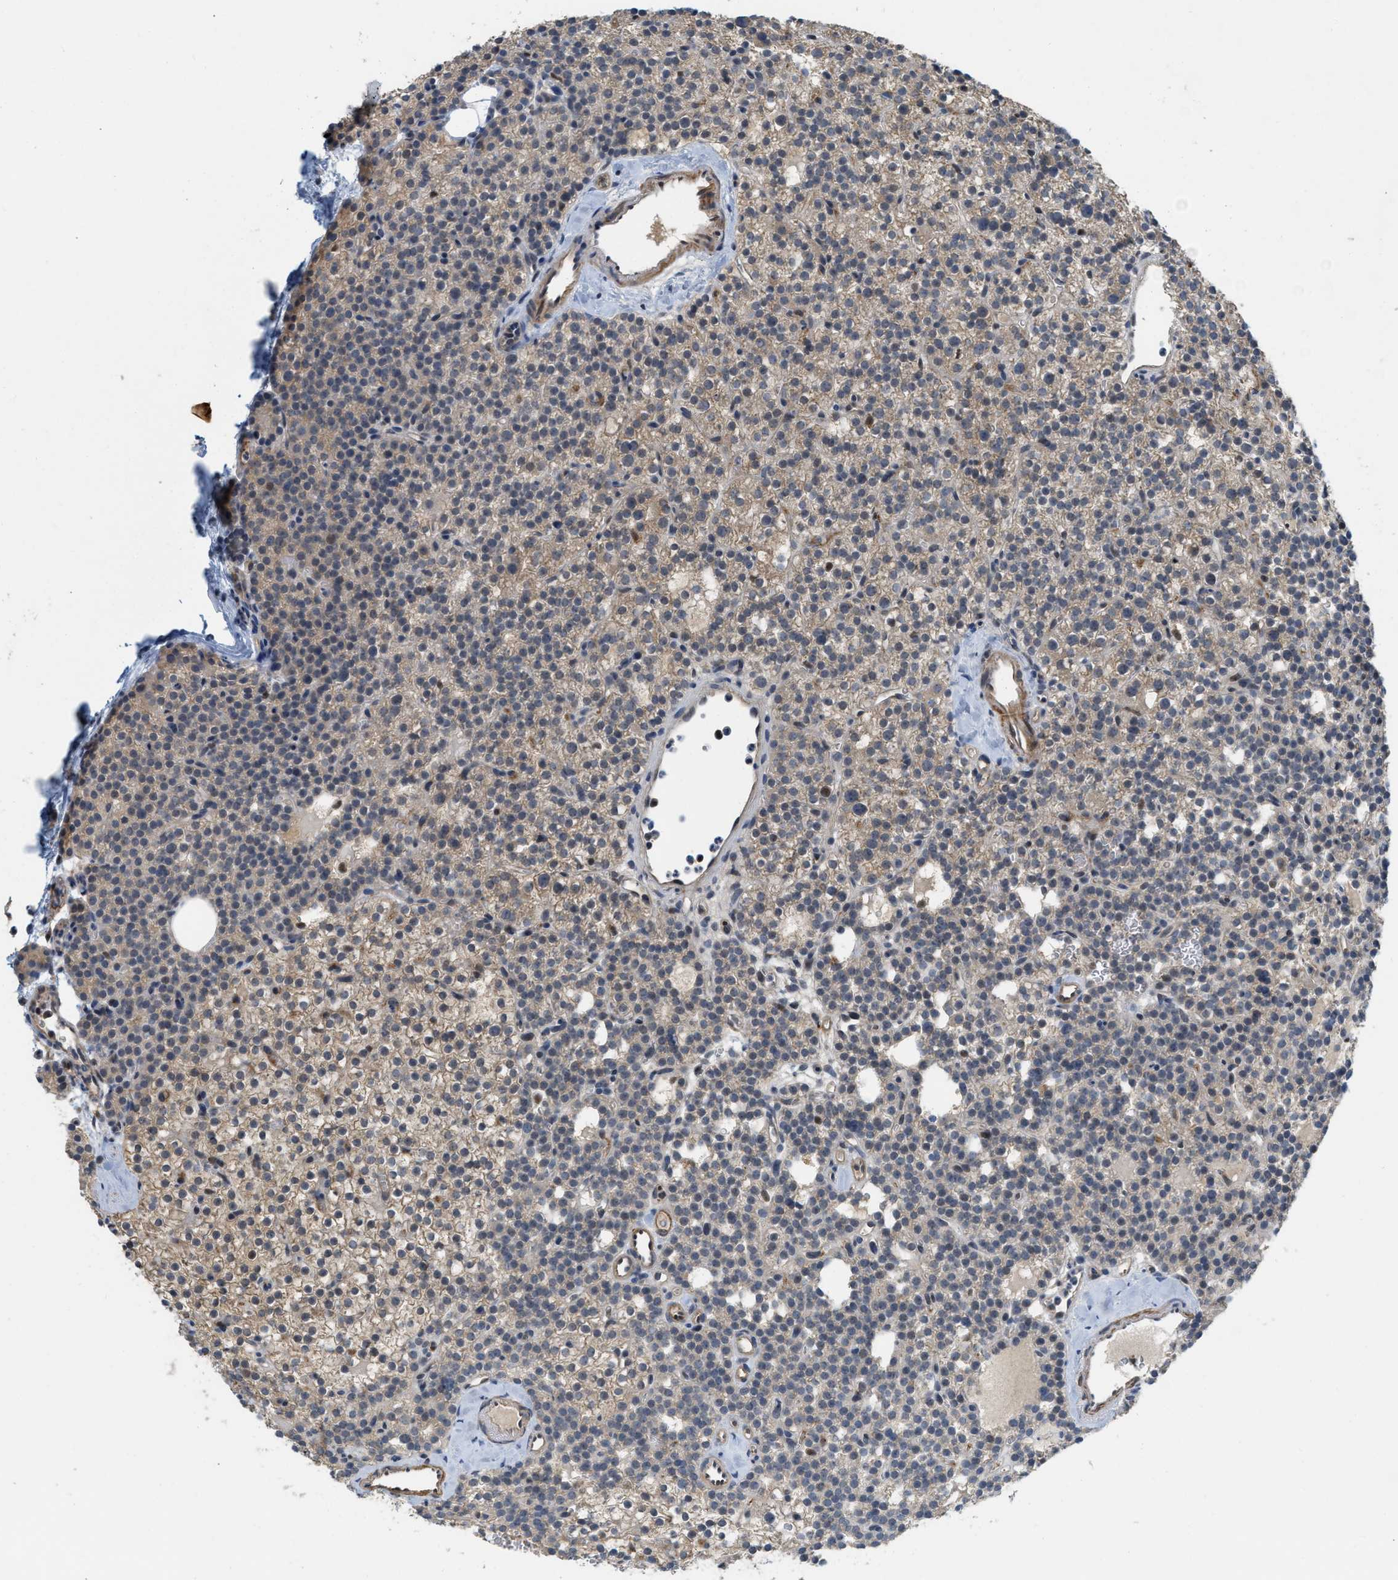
{"staining": {"intensity": "weak", "quantity": "<25%", "location": "cytoplasmic/membranous"}, "tissue": "parathyroid gland", "cell_type": "Glandular cells", "image_type": "normal", "snomed": [{"axis": "morphology", "description": "Normal tissue, NOS"}, {"axis": "morphology", "description": "Adenoma, NOS"}, {"axis": "topography", "description": "Parathyroid gland"}], "caption": "Photomicrograph shows no protein staining in glandular cells of benign parathyroid gland. (Brightfield microscopy of DAB (3,3'-diaminobenzidine) IHC at high magnification).", "gene": "NAPEPLD", "patient": {"sex": "female", "age": 74}}